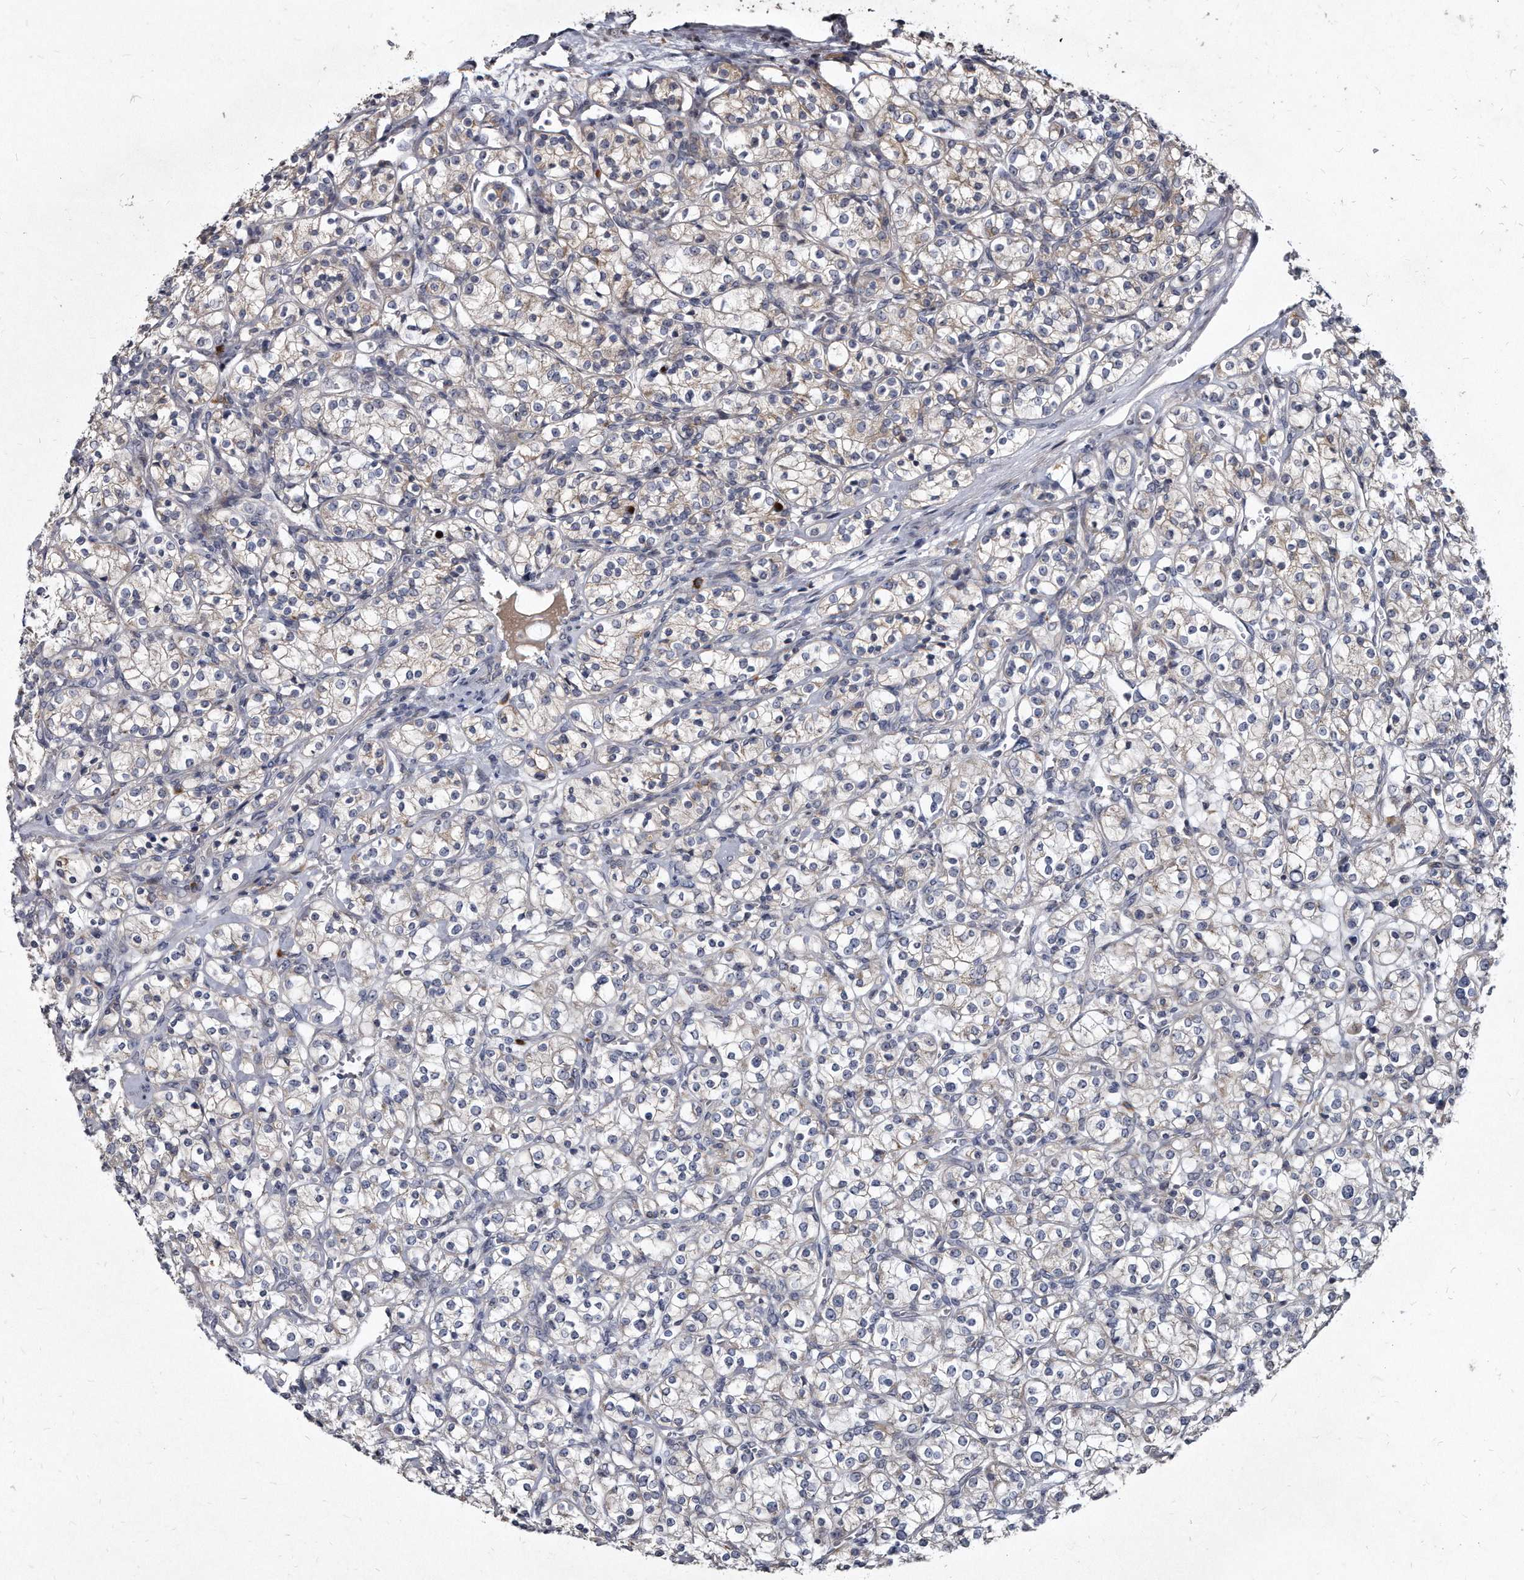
{"staining": {"intensity": "weak", "quantity": "<25%", "location": "cytoplasmic/membranous"}, "tissue": "renal cancer", "cell_type": "Tumor cells", "image_type": "cancer", "snomed": [{"axis": "morphology", "description": "Adenocarcinoma, NOS"}, {"axis": "topography", "description": "Kidney"}], "caption": "A histopathology image of human renal cancer is negative for staining in tumor cells.", "gene": "KLHDC3", "patient": {"sex": "male", "age": 77}}